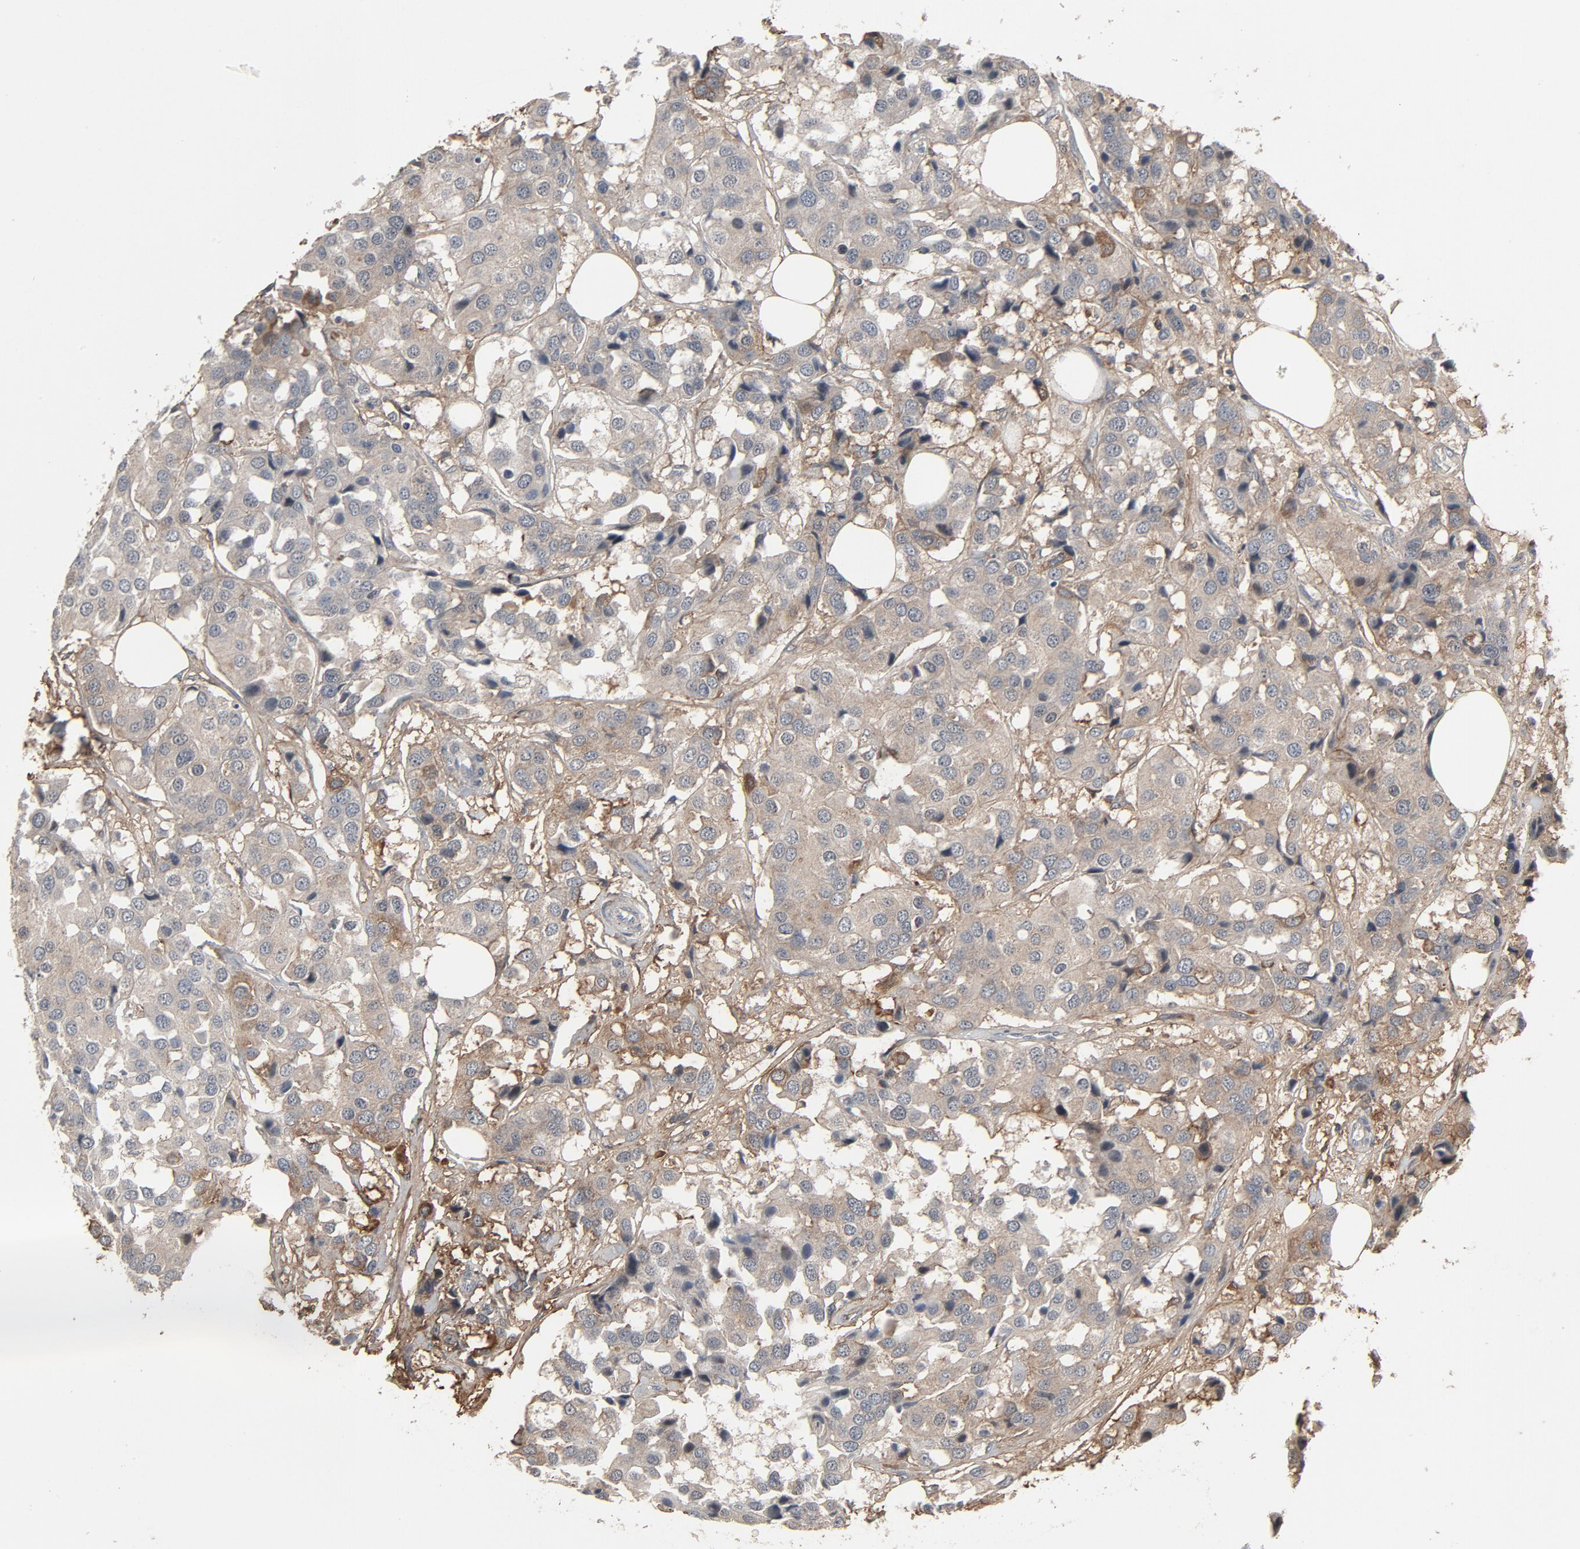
{"staining": {"intensity": "negative", "quantity": "none", "location": "none"}, "tissue": "breast cancer", "cell_type": "Tumor cells", "image_type": "cancer", "snomed": [{"axis": "morphology", "description": "Duct carcinoma"}, {"axis": "topography", "description": "Breast"}], "caption": "Photomicrograph shows no significant protein staining in tumor cells of infiltrating ductal carcinoma (breast). (Brightfield microscopy of DAB immunohistochemistry (IHC) at high magnification).", "gene": "PDZD4", "patient": {"sex": "female", "age": 80}}